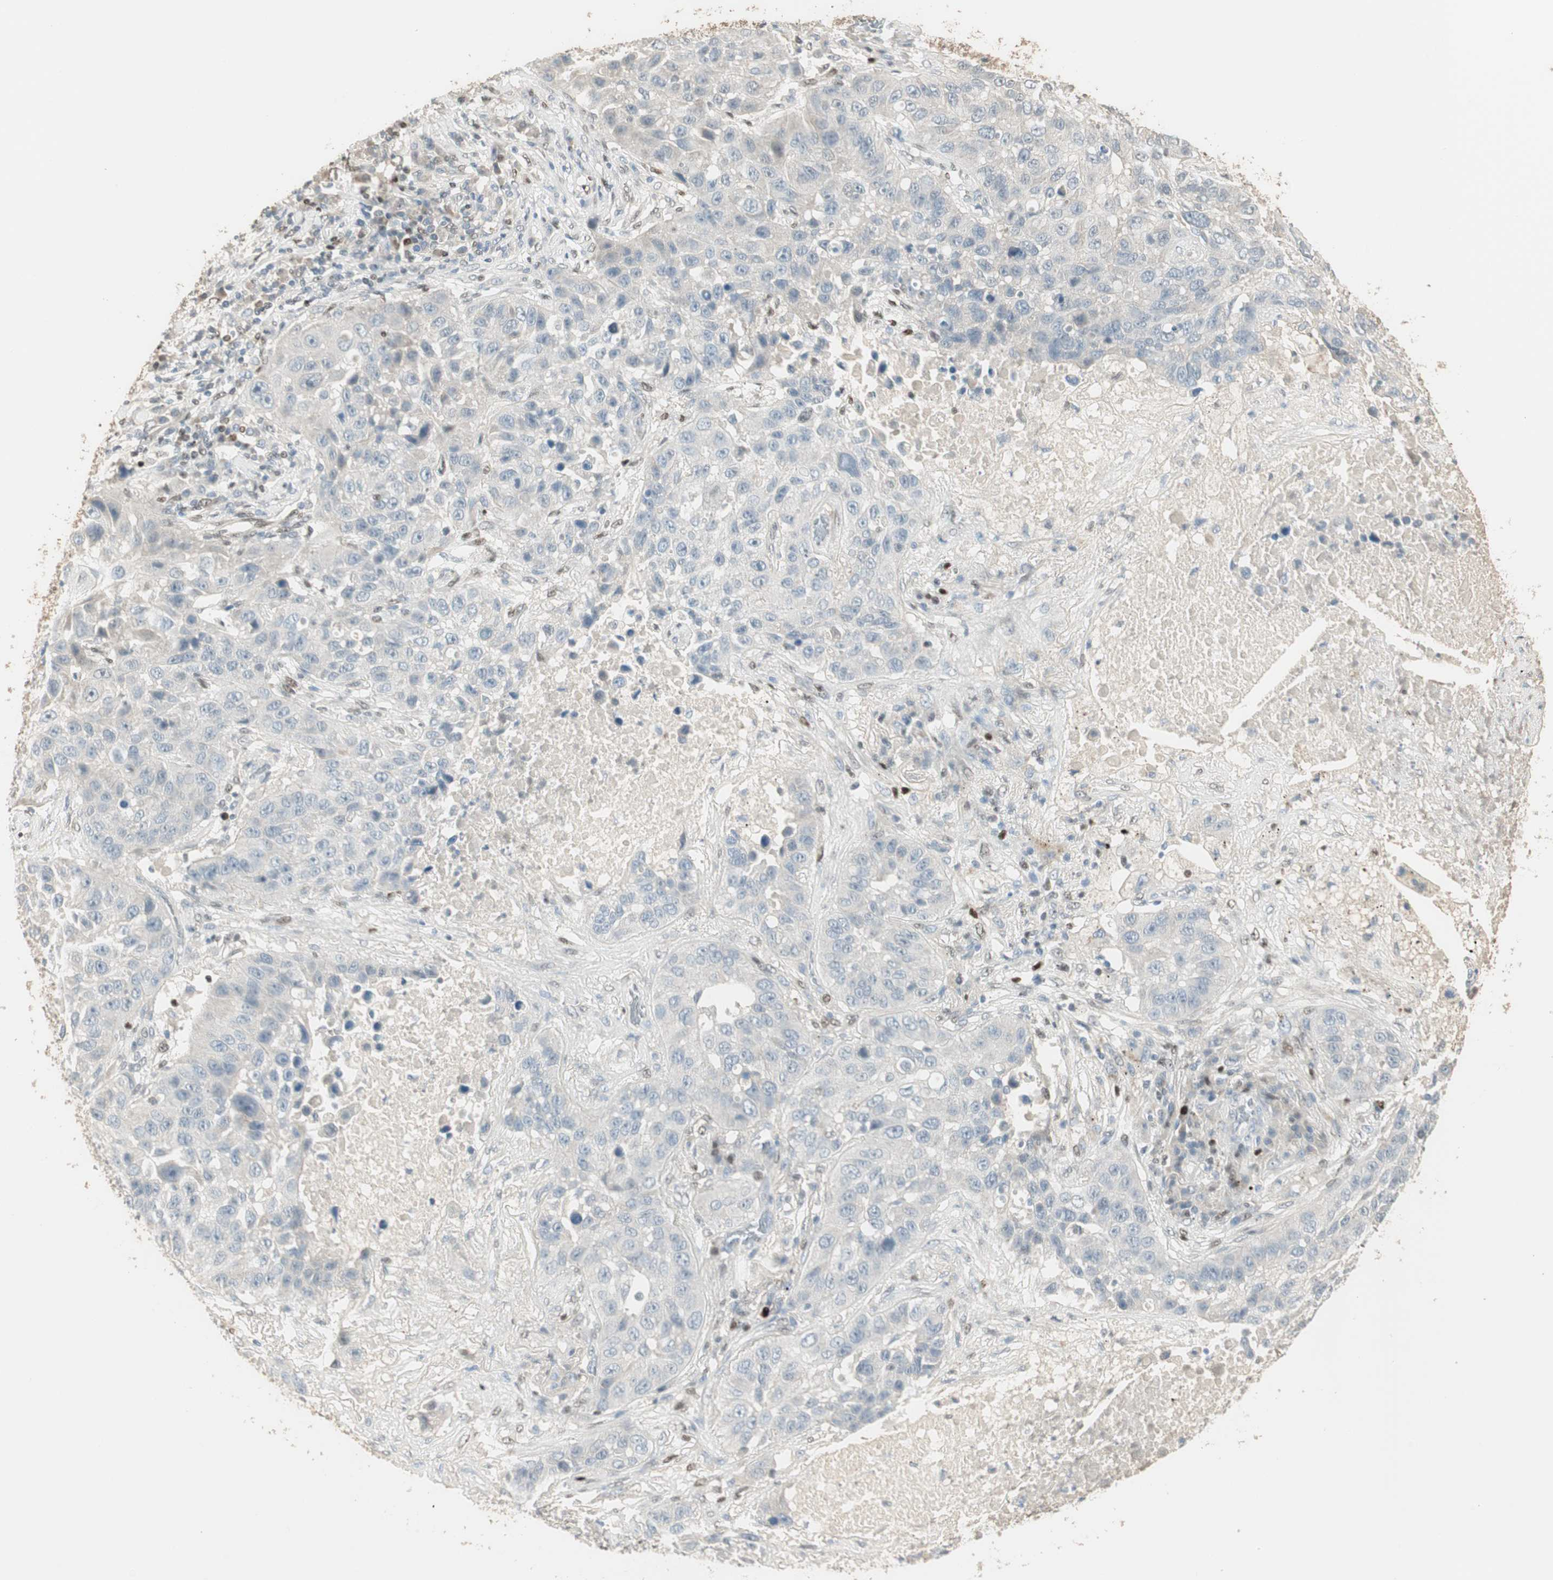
{"staining": {"intensity": "negative", "quantity": "none", "location": "none"}, "tissue": "lung cancer", "cell_type": "Tumor cells", "image_type": "cancer", "snomed": [{"axis": "morphology", "description": "Squamous cell carcinoma, NOS"}, {"axis": "topography", "description": "Lung"}], "caption": "Immunohistochemical staining of human squamous cell carcinoma (lung) exhibits no significant staining in tumor cells.", "gene": "RUNX2", "patient": {"sex": "male", "age": 57}}